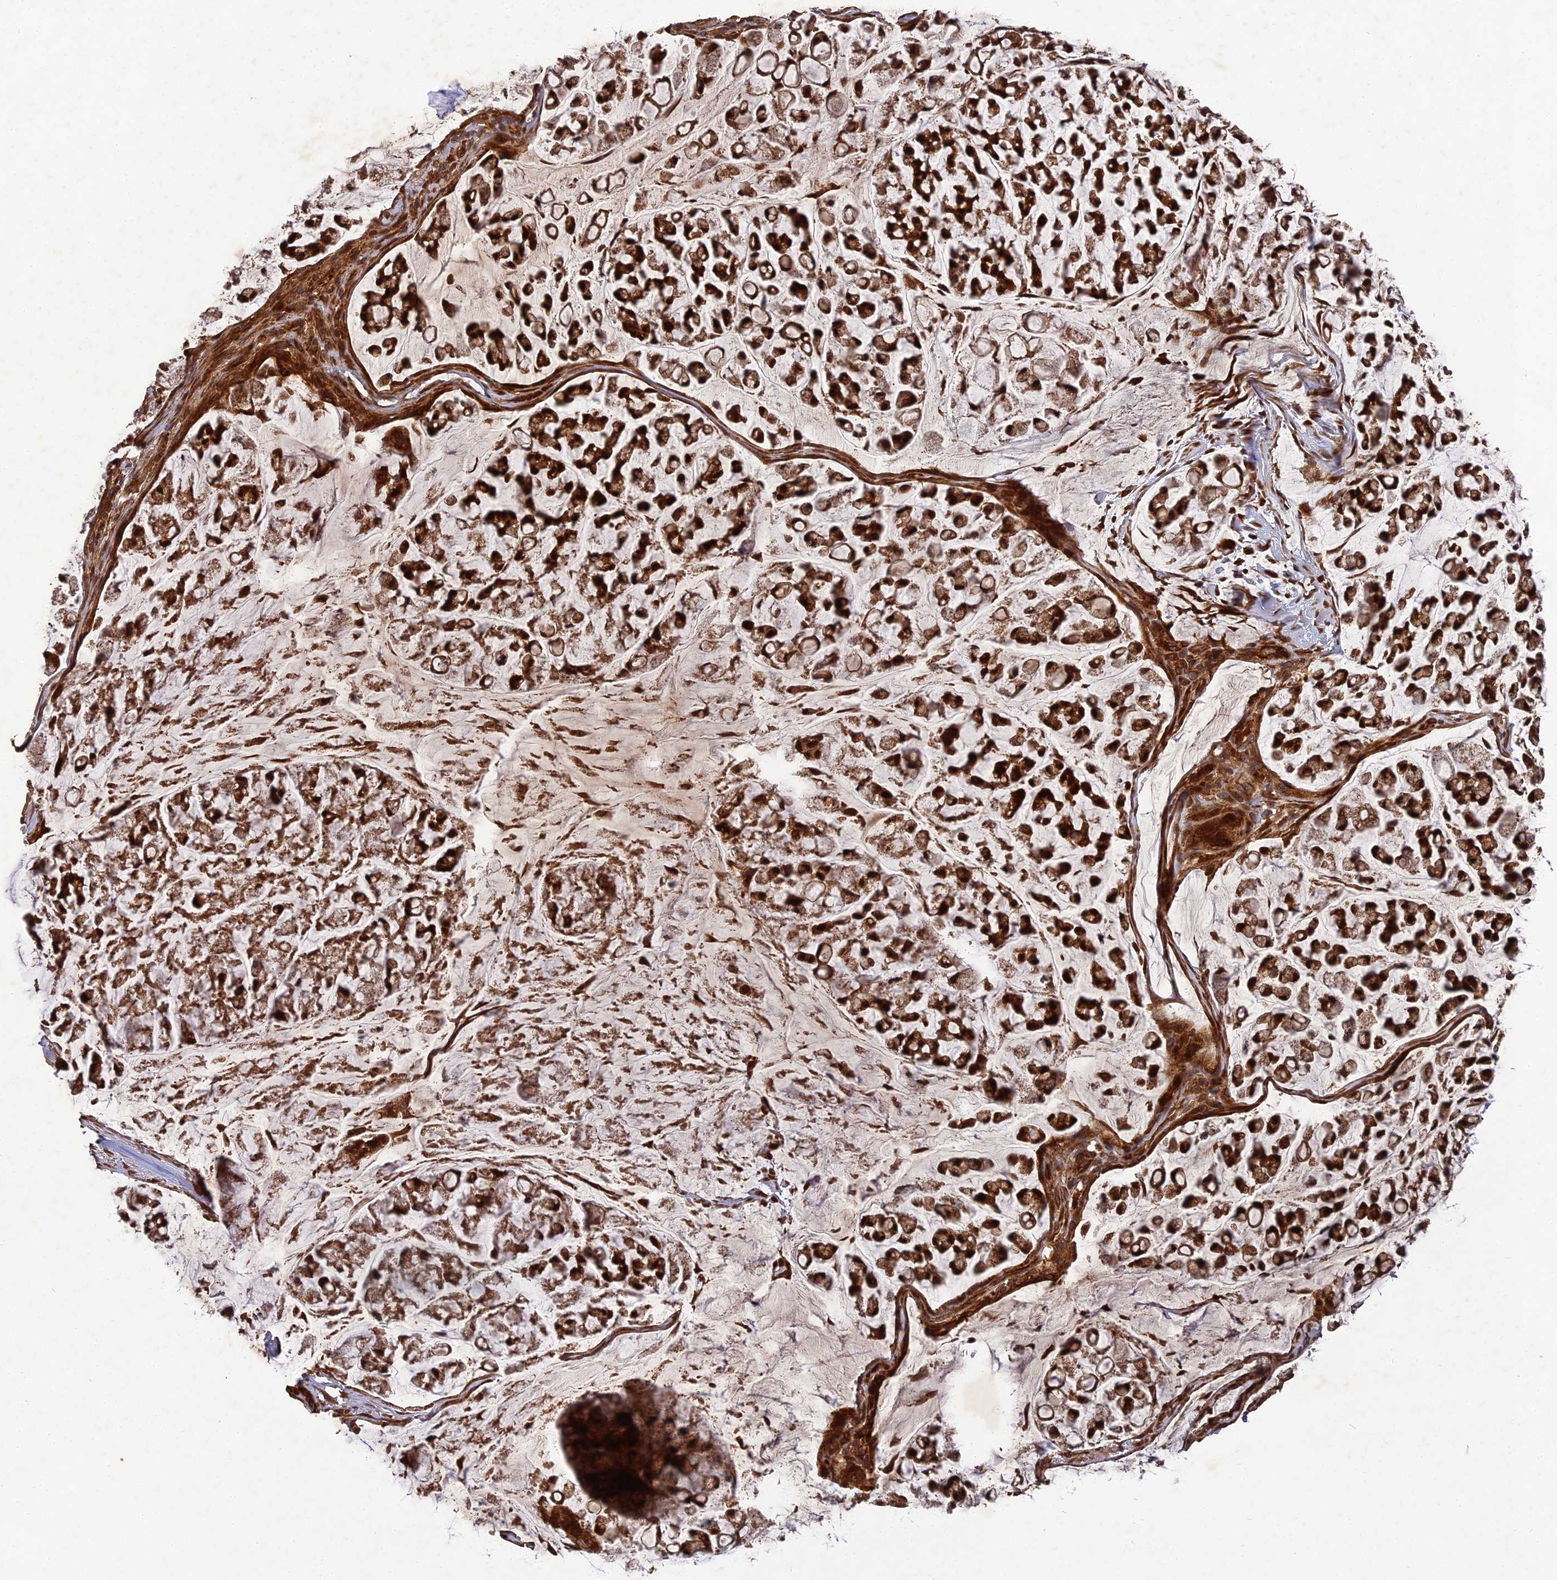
{"staining": {"intensity": "strong", "quantity": ">75%", "location": "cytoplasmic/membranous"}, "tissue": "stomach cancer", "cell_type": "Tumor cells", "image_type": "cancer", "snomed": [{"axis": "morphology", "description": "Adenocarcinoma, NOS"}, {"axis": "topography", "description": "Stomach, lower"}], "caption": "This photomicrograph demonstrates immunohistochemistry (IHC) staining of adenocarcinoma (stomach), with high strong cytoplasmic/membranous expression in about >75% of tumor cells.", "gene": "TMUB2", "patient": {"sex": "male", "age": 67}}